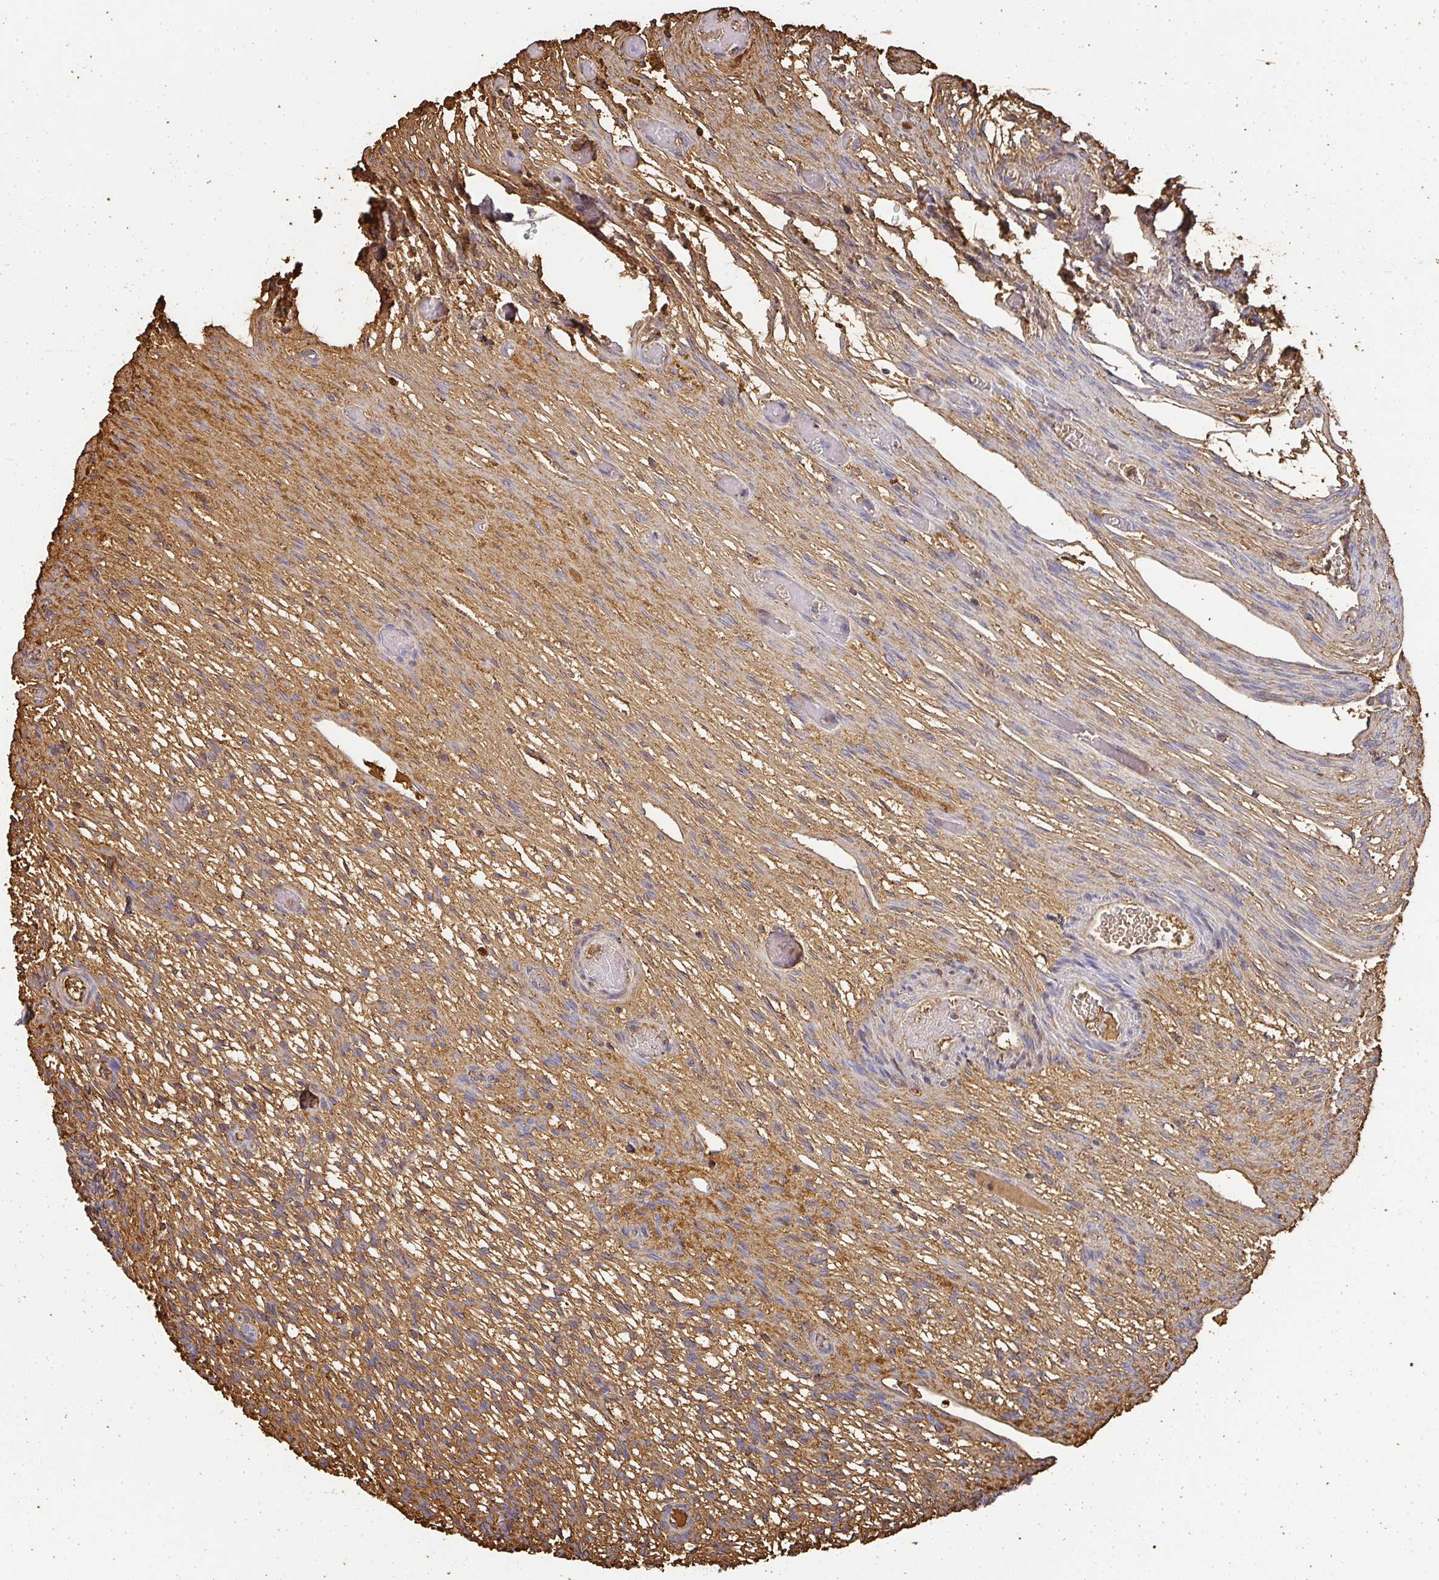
{"staining": {"intensity": "negative", "quantity": "none", "location": "none"}, "tissue": "ovary", "cell_type": "Follicle cells", "image_type": "normal", "snomed": [{"axis": "morphology", "description": "Normal tissue, NOS"}, {"axis": "topography", "description": "Ovary"}], "caption": "DAB immunohistochemical staining of benign ovary demonstrates no significant expression in follicle cells.", "gene": "ALB", "patient": {"sex": "female", "age": 67}}